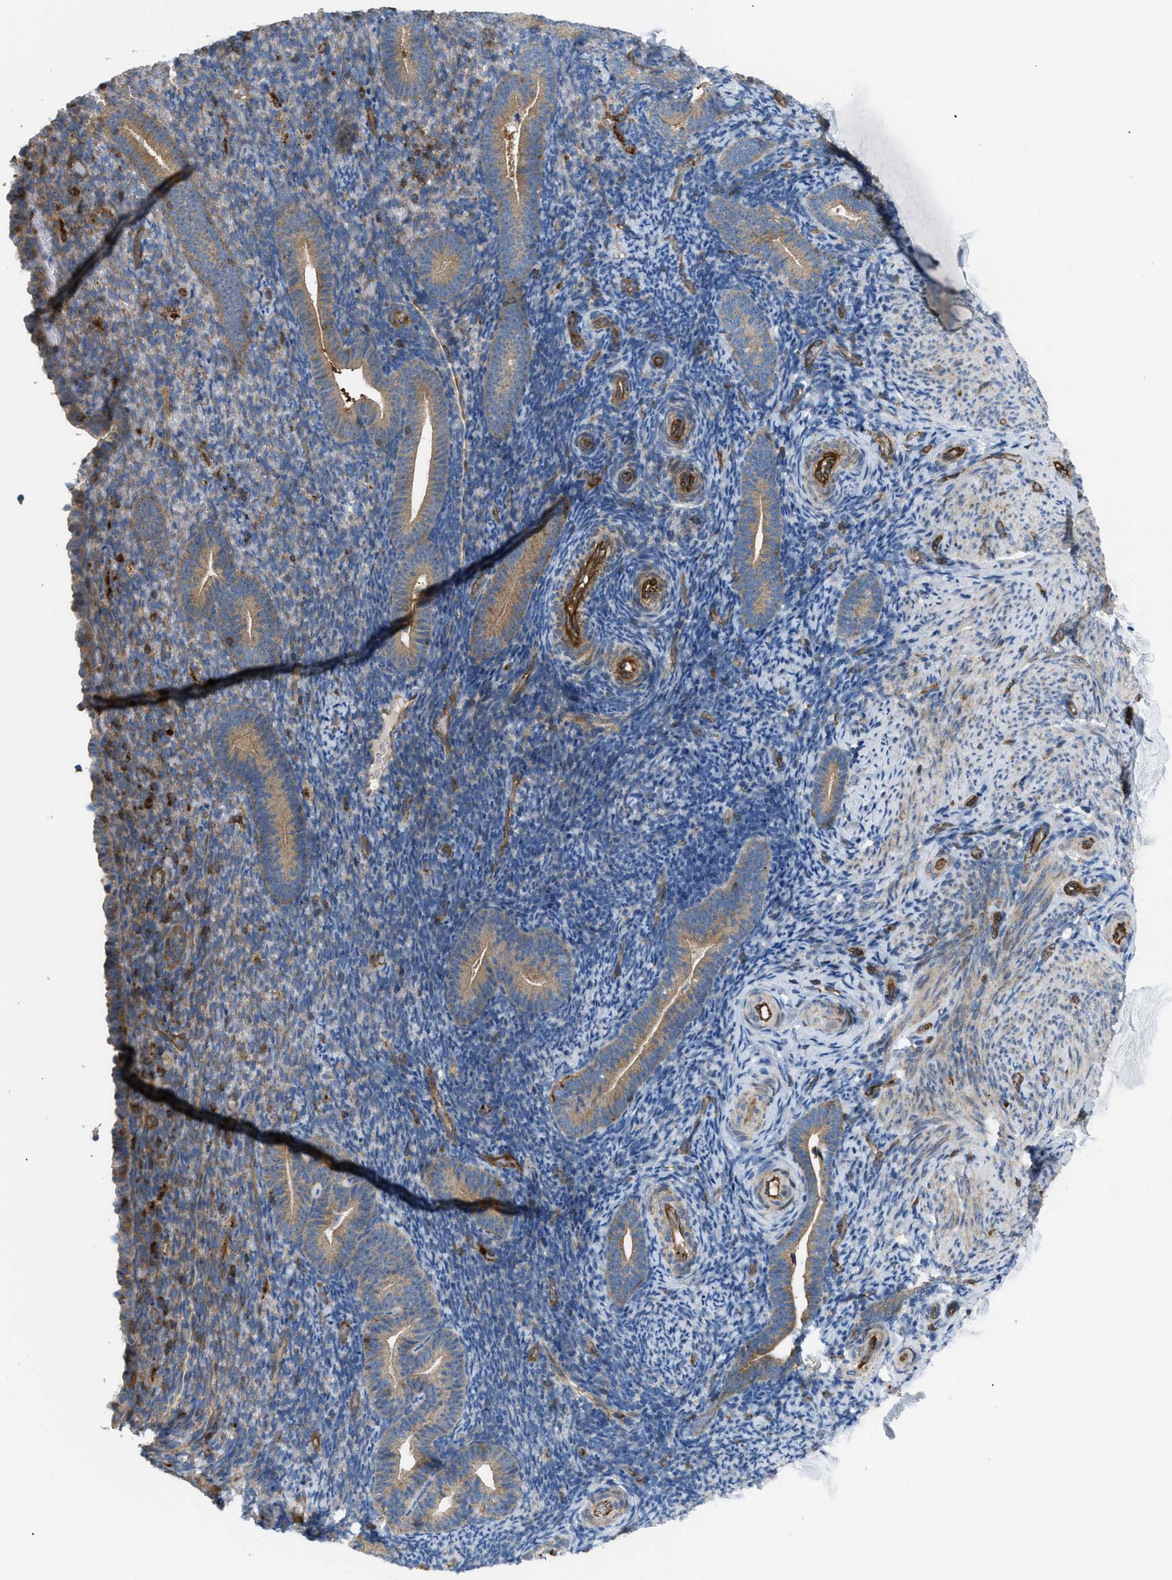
{"staining": {"intensity": "weak", "quantity": "25%-75%", "location": "cytoplasmic/membranous"}, "tissue": "endometrium", "cell_type": "Cells in endometrial stroma", "image_type": "normal", "snomed": [{"axis": "morphology", "description": "Normal tissue, NOS"}, {"axis": "topography", "description": "Endometrium"}], "caption": "Cells in endometrial stroma show low levels of weak cytoplasmic/membranous staining in approximately 25%-75% of cells in unremarkable human endometrium. (Stains: DAB in brown, nuclei in blue, Microscopy: brightfield microscopy at high magnification).", "gene": "ATP2A3", "patient": {"sex": "female", "age": 51}}